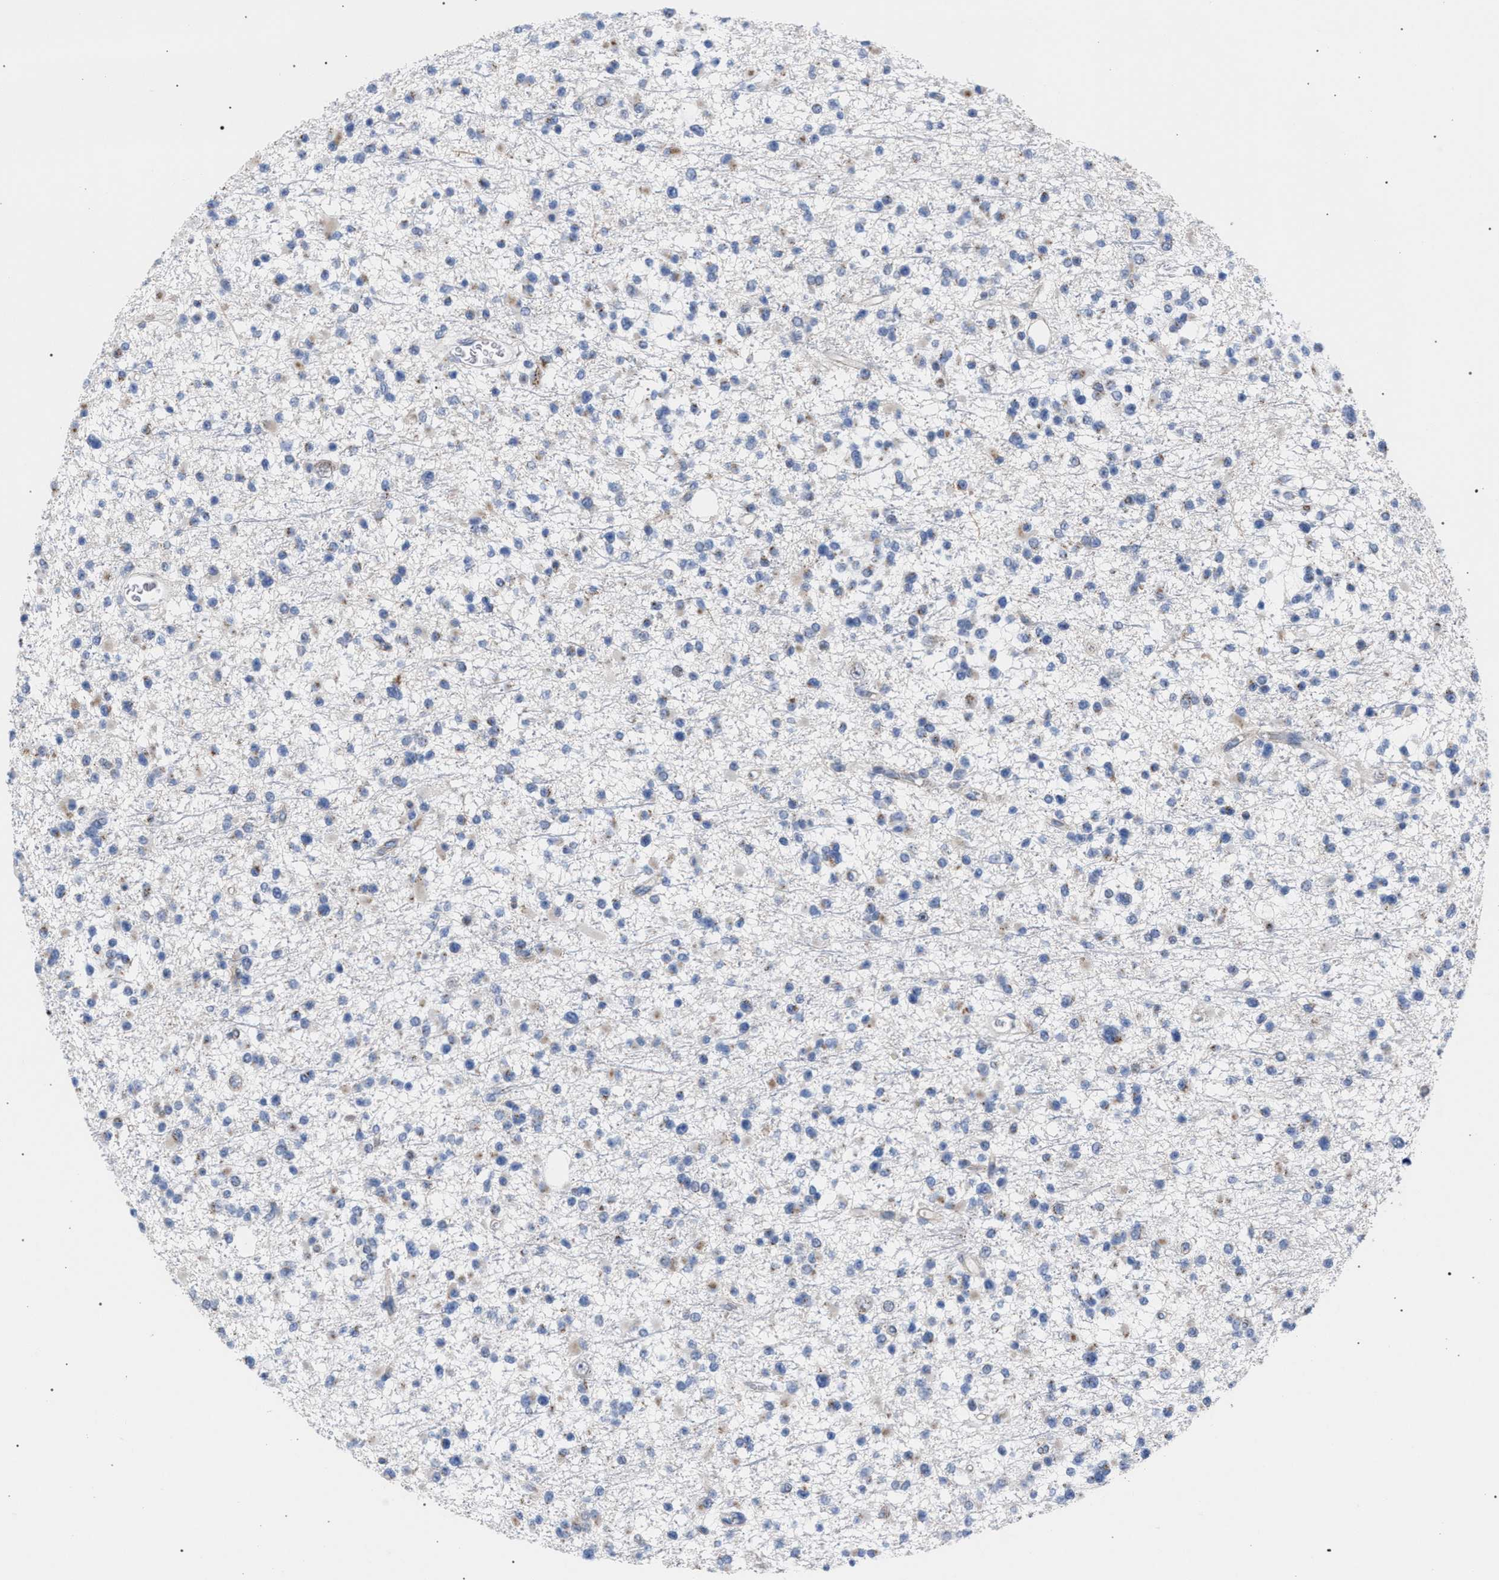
{"staining": {"intensity": "weak", "quantity": "<25%", "location": "cytoplasmic/membranous"}, "tissue": "glioma", "cell_type": "Tumor cells", "image_type": "cancer", "snomed": [{"axis": "morphology", "description": "Glioma, malignant, Low grade"}, {"axis": "topography", "description": "Brain"}], "caption": "Image shows no protein expression in tumor cells of malignant low-grade glioma tissue.", "gene": "GOLGA2", "patient": {"sex": "female", "age": 22}}